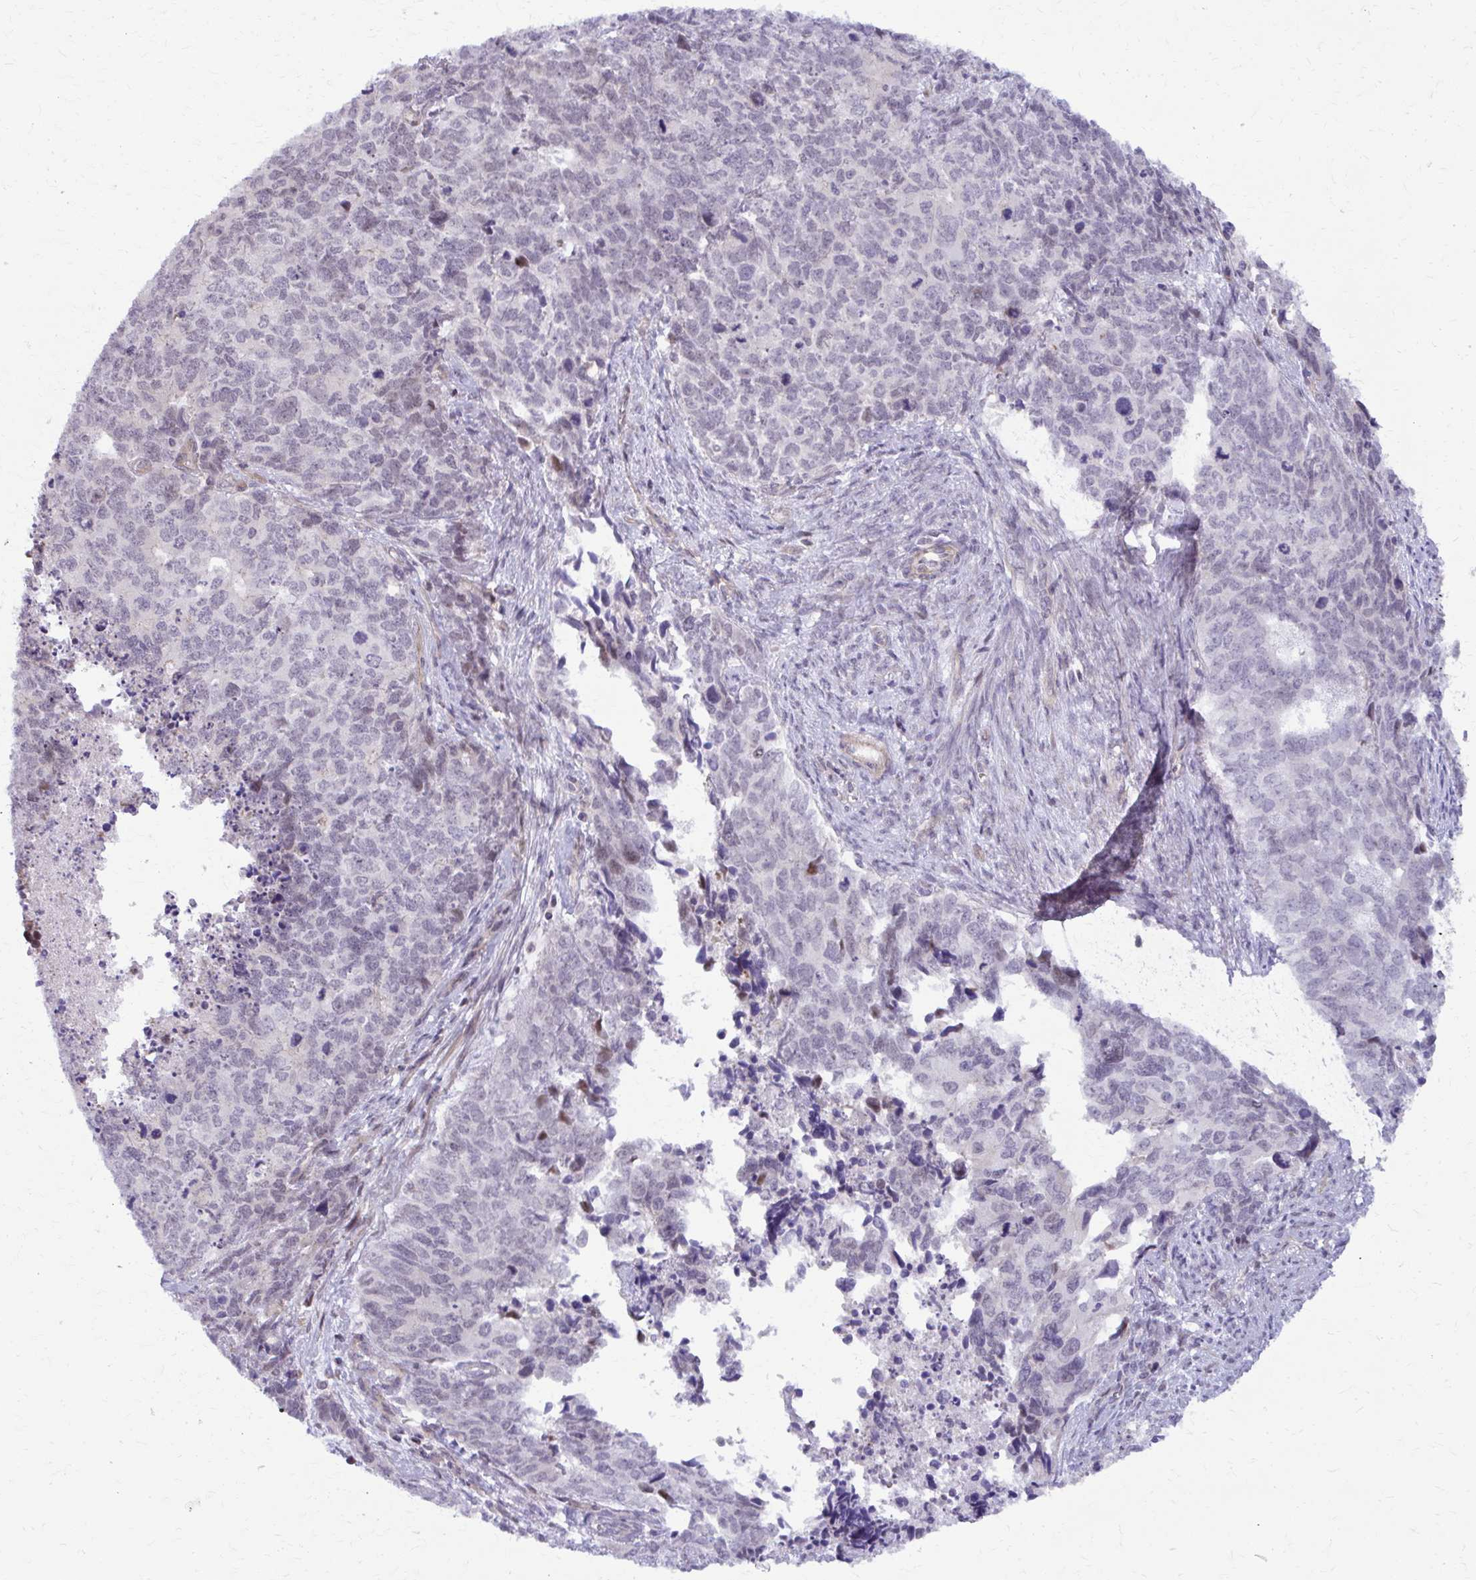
{"staining": {"intensity": "weak", "quantity": "<25%", "location": "nuclear"}, "tissue": "cervical cancer", "cell_type": "Tumor cells", "image_type": "cancer", "snomed": [{"axis": "morphology", "description": "Adenocarcinoma, NOS"}, {"axis": "topography", "description": "Cervix"}], "caption": "This is a image of immunohistochemistry (IHC) staining of cervical cancer (adenocarcinoma), which shows no staining in tumor cells. The staining is performed using DAB brown chromogen with nuclei counter-stained in using hematoxylin.", "gene": "MAF1", "patient": {"sex": "female", "age": 63}}